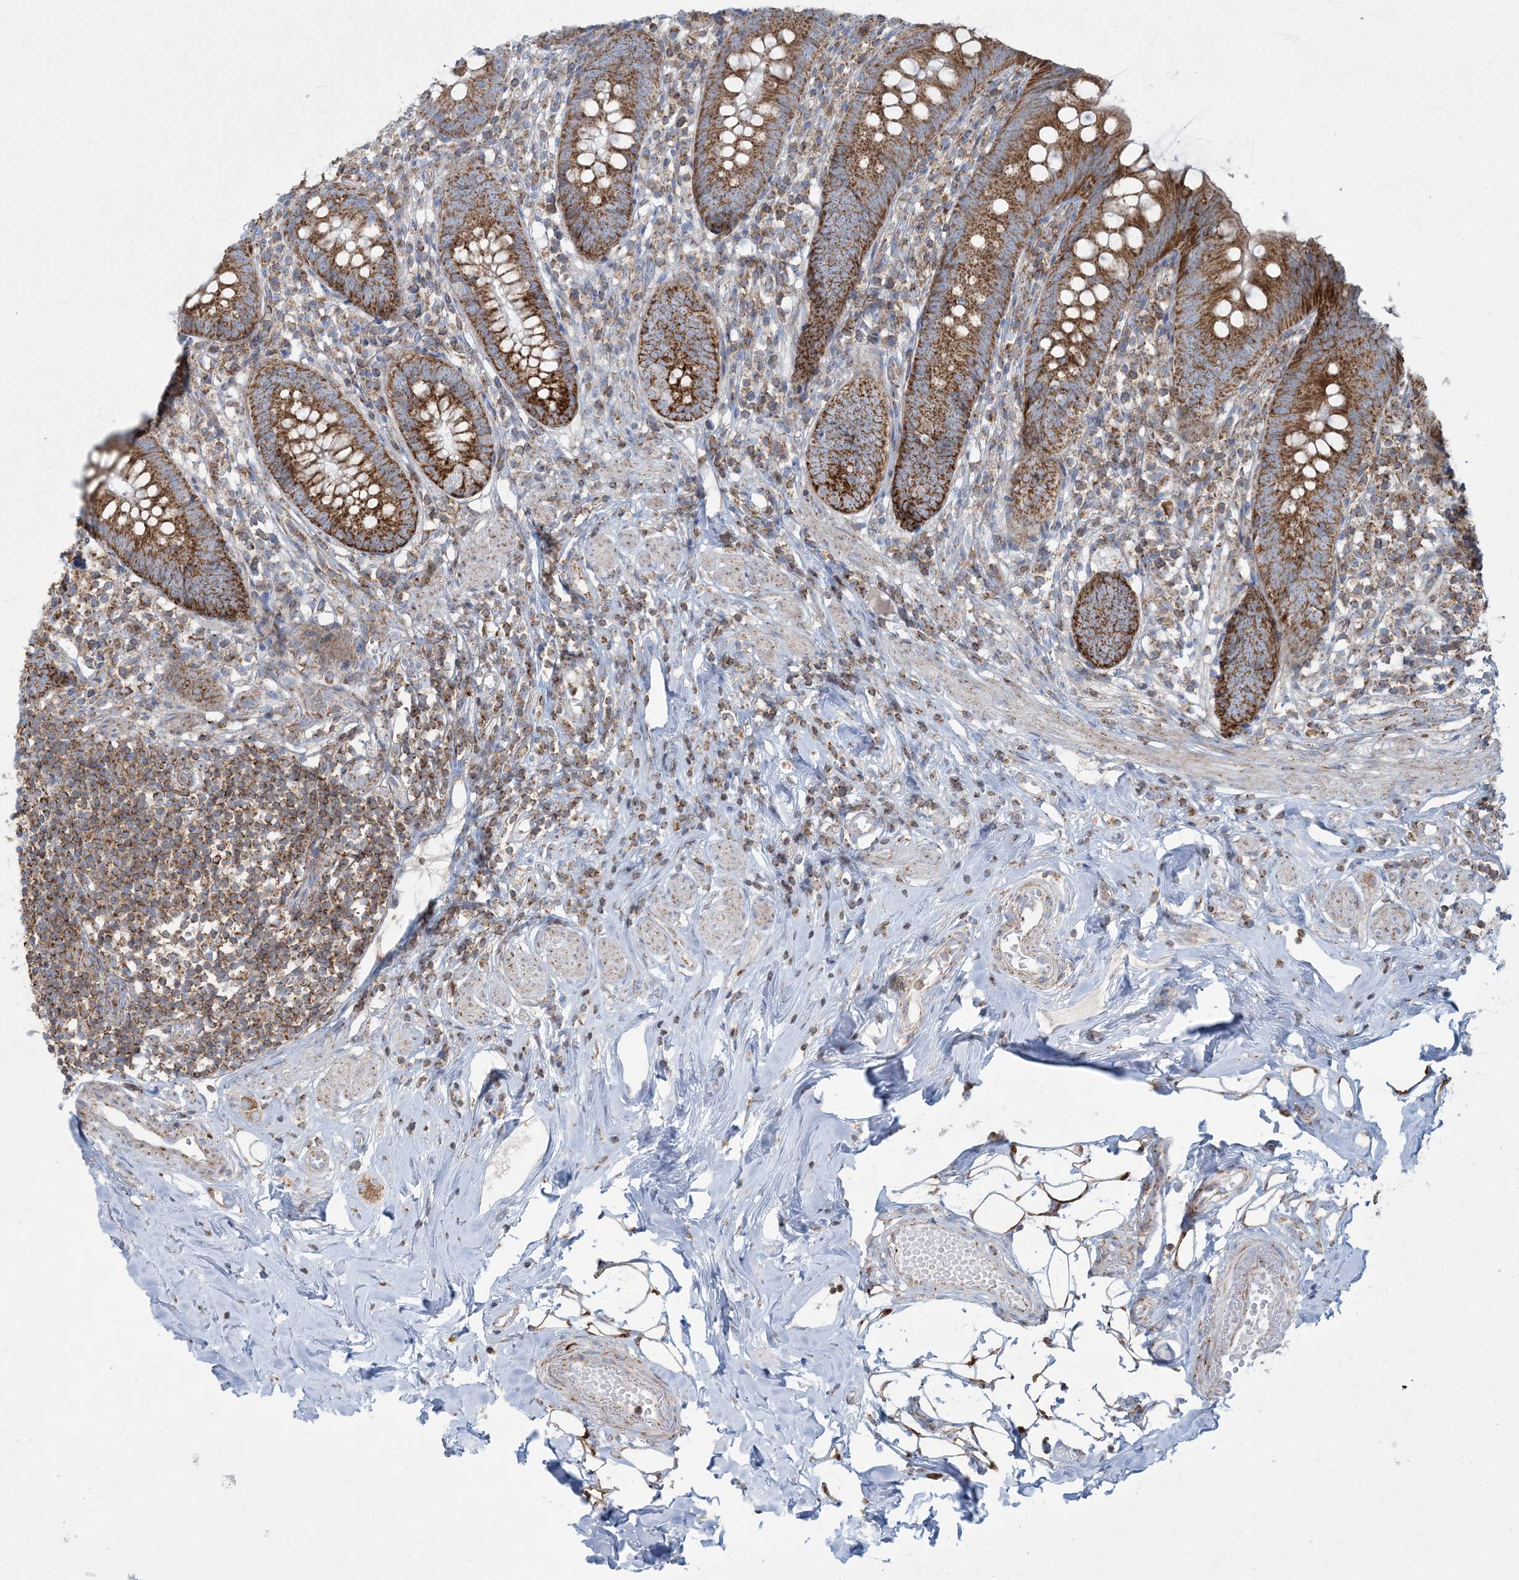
{"staining": {"intensity": "strong", "quantity": ">75%", "location": "cytoplasmic/membranous"}, "tissue": "appendix", "cell_type": "Glandular cells", "image_type": "normal", "snomed": [{"axis": "morphology", "description": "Normal tissue, NOS"}, {"axis": "topography", "description": "Appendix"}], "caption": "This photomicrograph demonstrates unremarkable appendix stained with immunohistochemistry to label a protein in brown. The cytoplasmic/membranous of glandular cells show strong positivity for the protein. Nuclei are counter-stained blue.", "gene": "BEND4", "patient": {"sex": "female", "age": 62}}